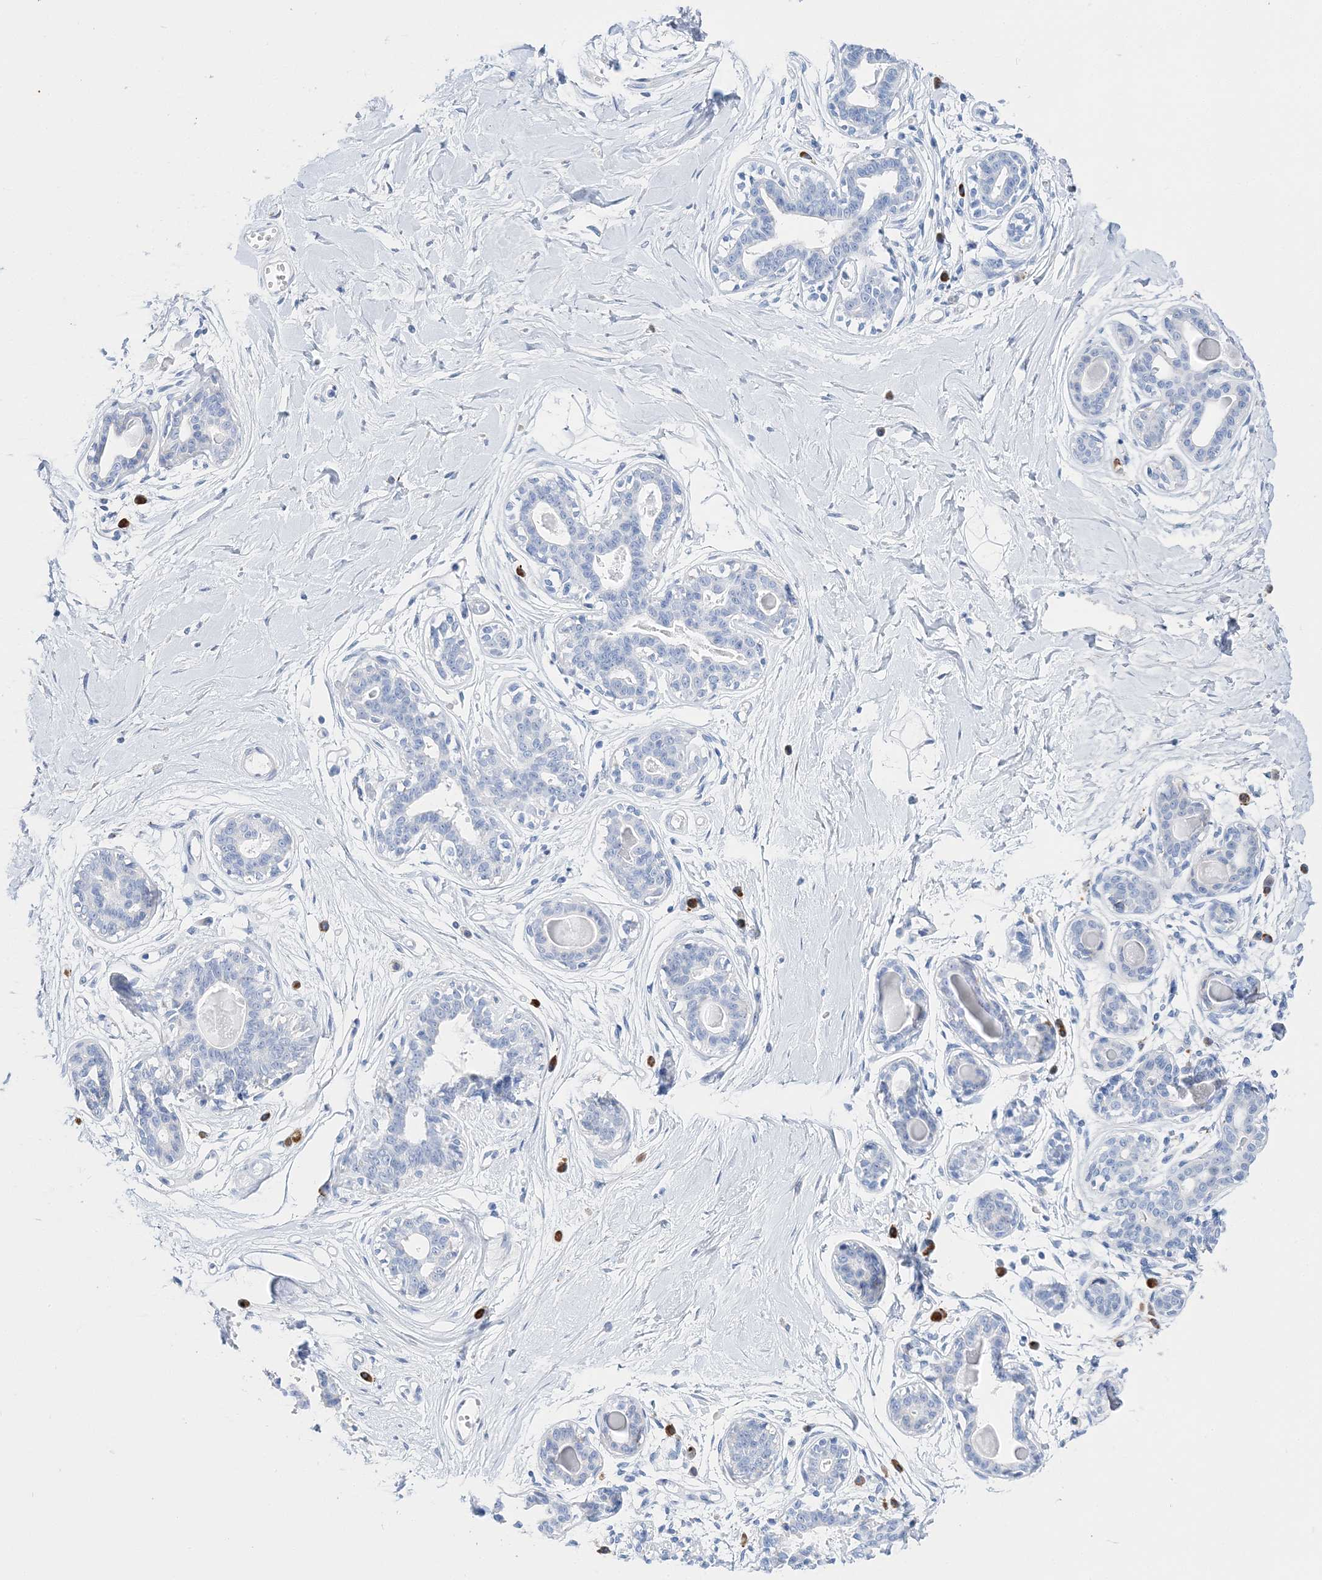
{"staining": {"intensity": "negative", "quantity": "none", "location": "none"}, "tissue": "breast", "cell_type": "Adipocytes", "image_type": "normal", "snomed": [{"axis": "morphology", "description": "Normal tissue, NOS"}, {"axis": "topography", "description": "Breast"}], "caption": "Immunohistochemistry photomicrograph of benign breast stained for a protein (brown), which reveals no expression in adipocytes. (Brightfield microscopy of DAB (3,3'-diaminobenzidine) immunohistochemistry (IHC) at high magnification).", "gene": "TSPYL6", "patient": {"sex": "female", "age": 45}}